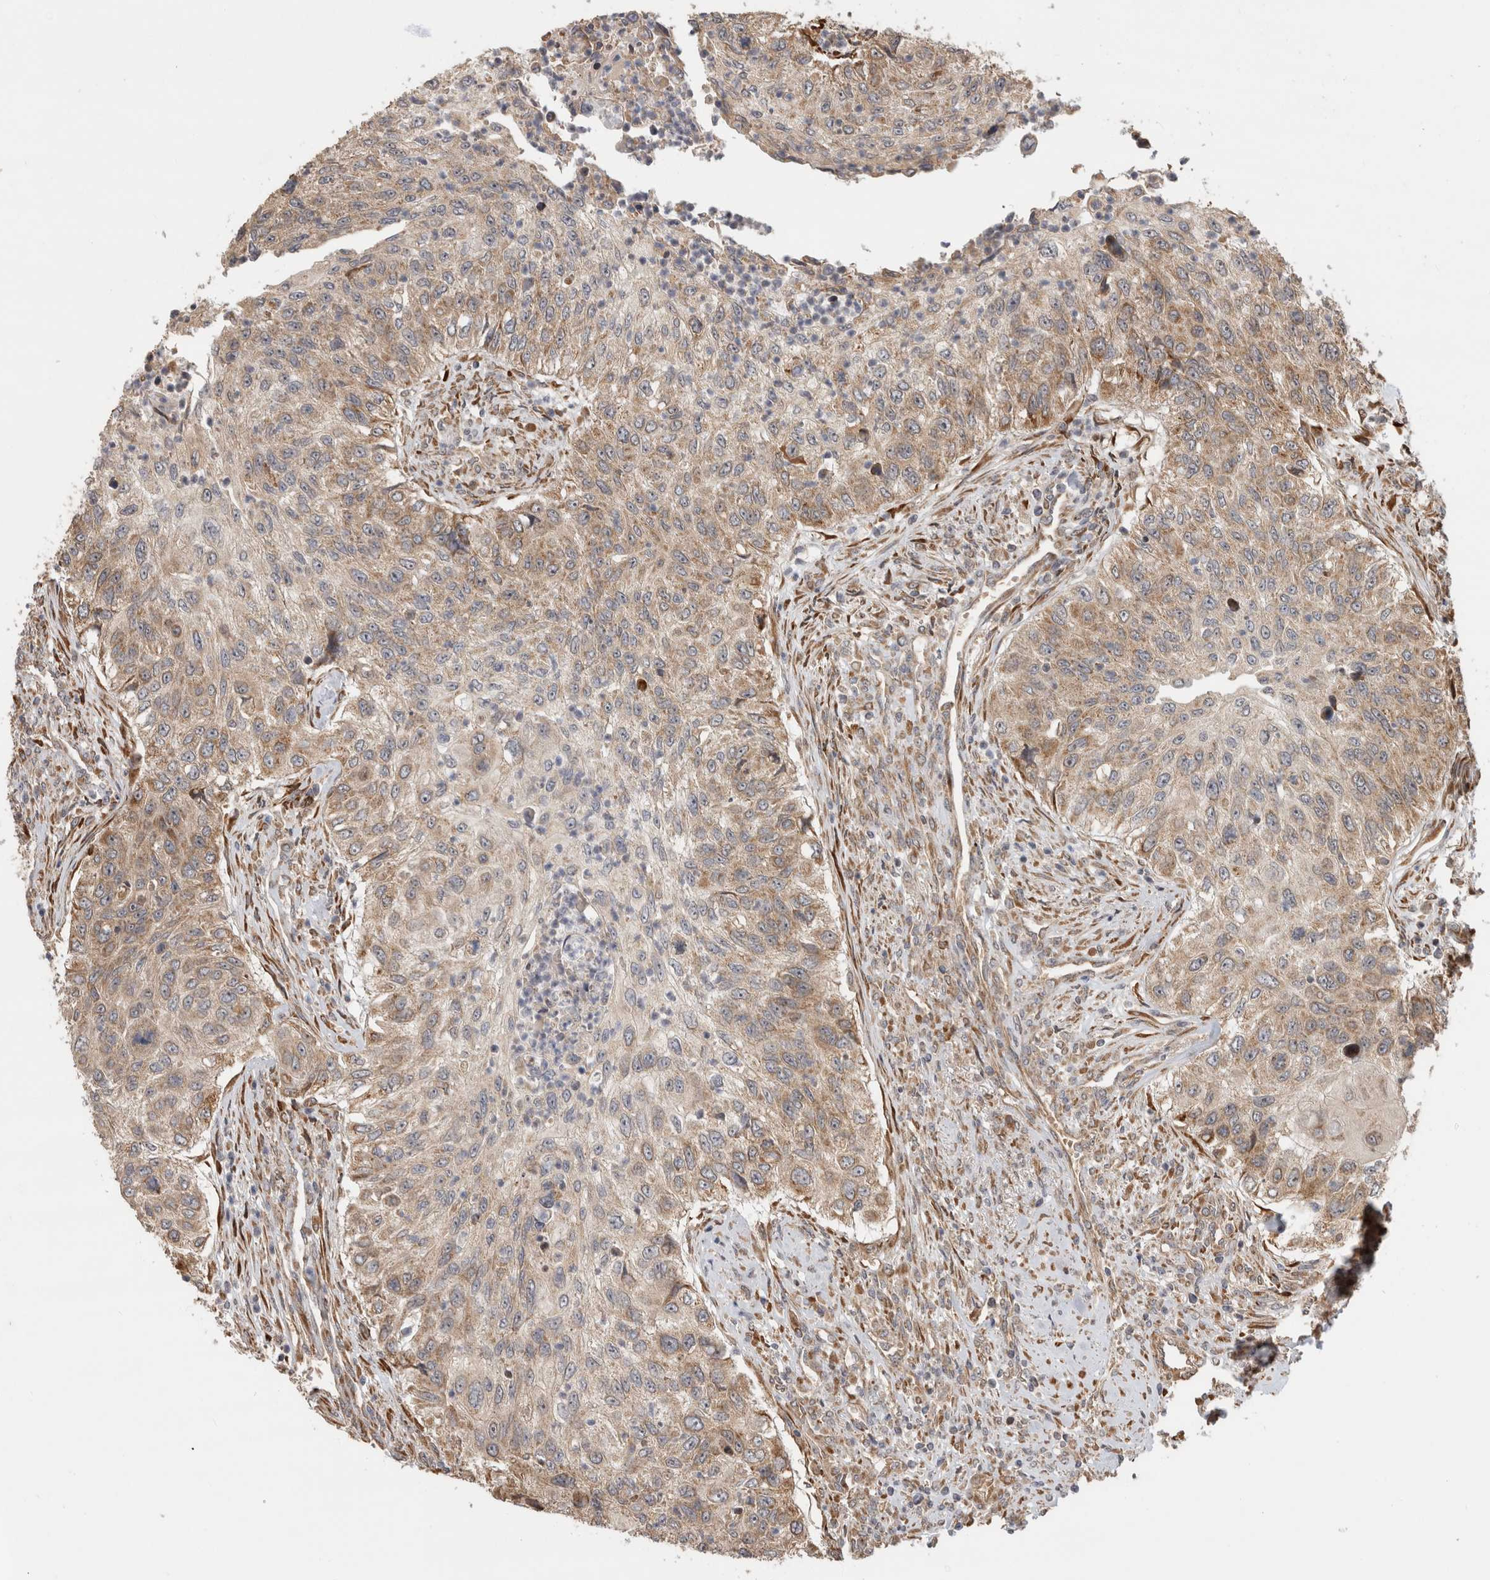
{"staining": {"intensity": "weak", "quantity": ">75%", "location": "cytoplasmic/membranous"}, "tissue": "urothelial cancer", "cell_type": "Tumor cells", "image_type": "cancer", "snomed": [{"axis": "morphology", "description": "Urothelial carcinoma, High grade"}, {"axis": "topography", "description": "Urinary bladder"}], "caption": "Brown immunohistochemical staining in human urothelial cancer shows weak cytoplasmic/membranous positivity in about >75% of tumor cells. (DAB IHC, brown staining for protein, blue staining for nuclei).", "gene": "TUBD1", "patient": {"sex": "female", "age": 60}}